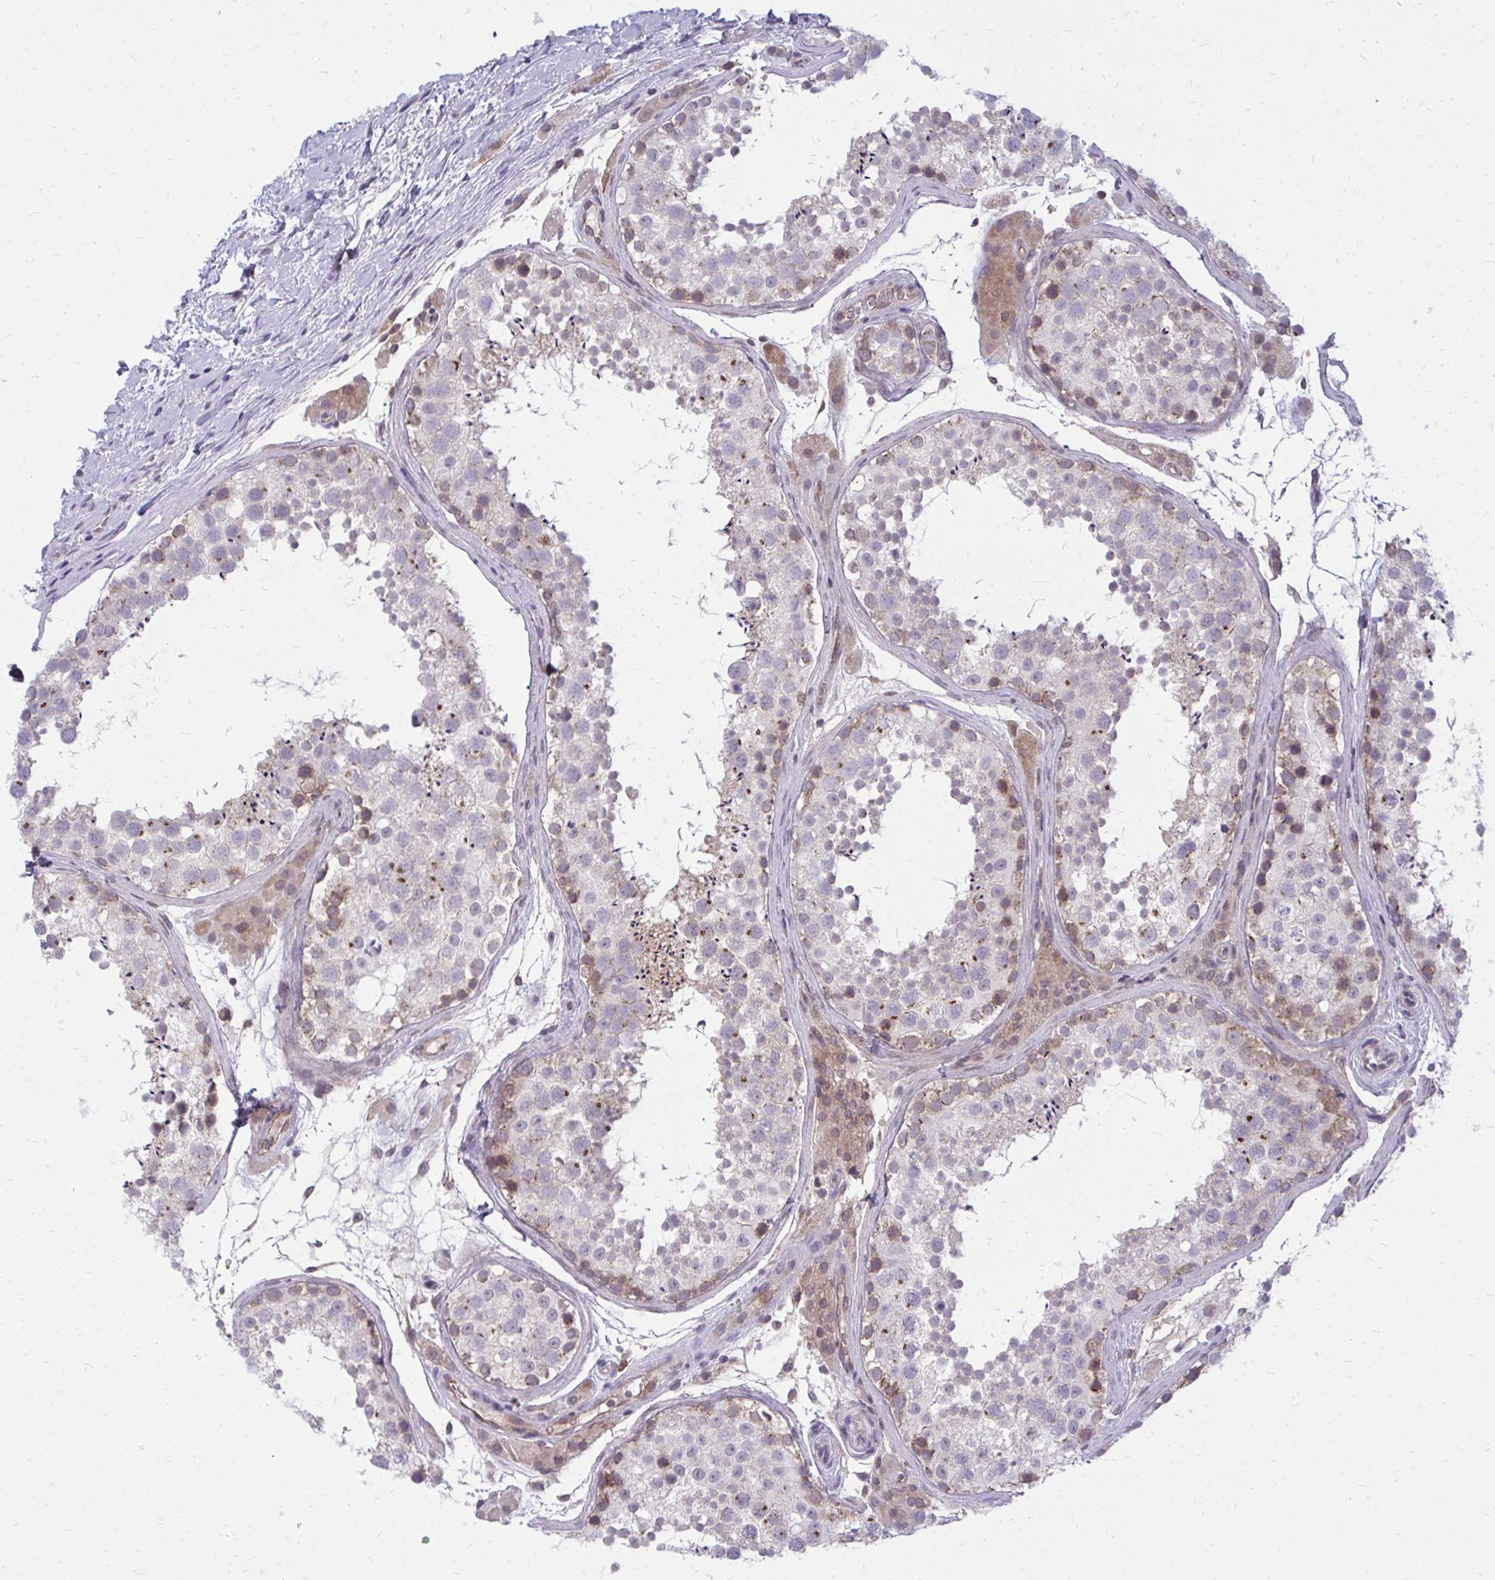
{"staining": {"intensity": "weak", "quantity": "<25%", "location": "cytoplasmic/membranous"}, "tissue": "testis", "cell_type": "Cells in seminiferous ducts", "image_type": "normal", "snomed": [{"axis": "morphology", "description": "Normal tissue, NOS"}, {"axis": "topography", "description": "Testis"}], "caption": "Immunohistochemistry of unremarkable human testis demonstrates no positivity in cells in seminiferous ducts.", "gene": "ACSL5", "patient": {"sex": "male", "age": 41}}